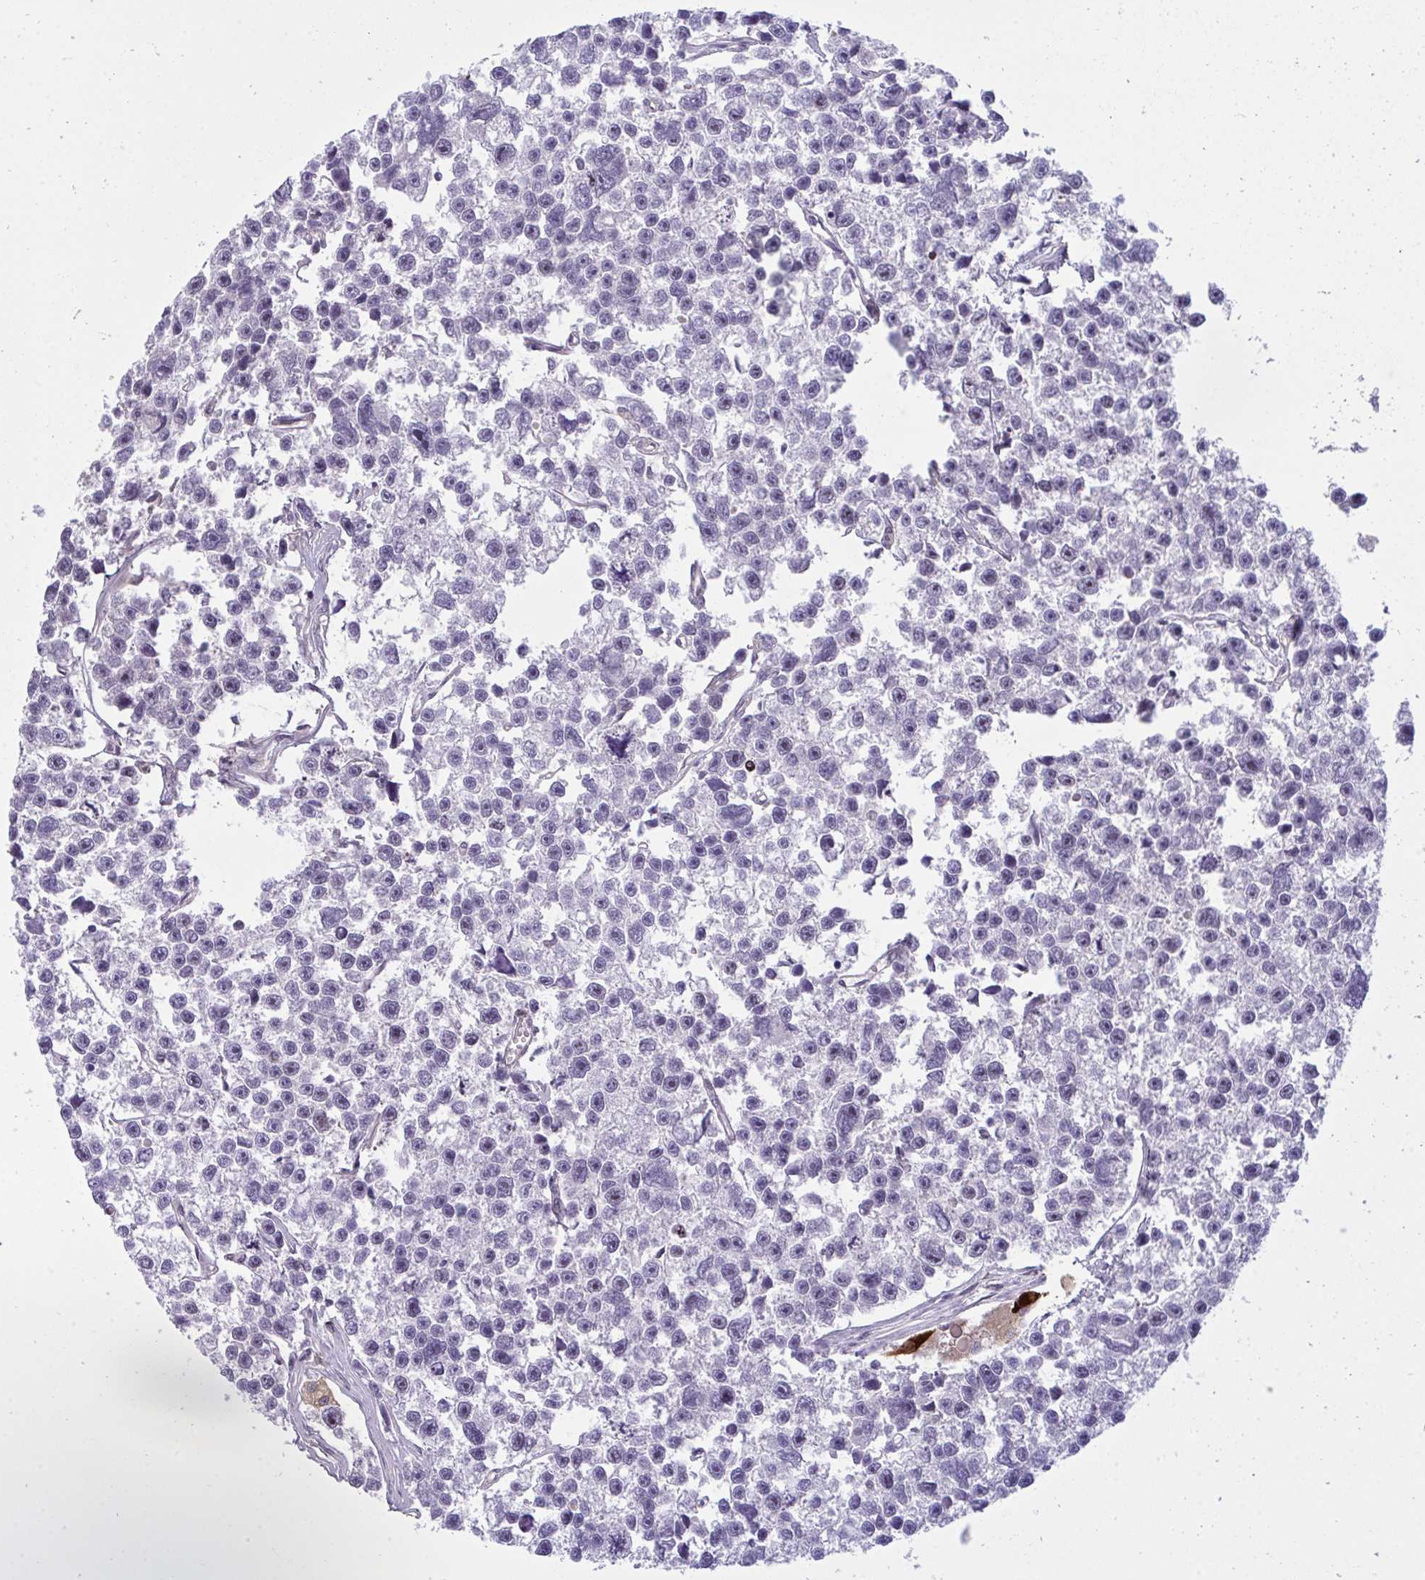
{"staining": {"intensity": "weak", "quantity": "<25%", "location": "nuclear"}, "tissue": "testis cancer", "cell_type": "Tumor cells", "image_type": "cancer", "snomed": [{"axis": "morphology", "description": "Seminoma, NOS"}, {"axis": "topography", "description": "Testis"}], "caption": "Histopathology image shows no significant protein positivity in tumor cells of testis cancer.", "gene": "SETD7", "patient": {"sex": "male", "age": 26}}